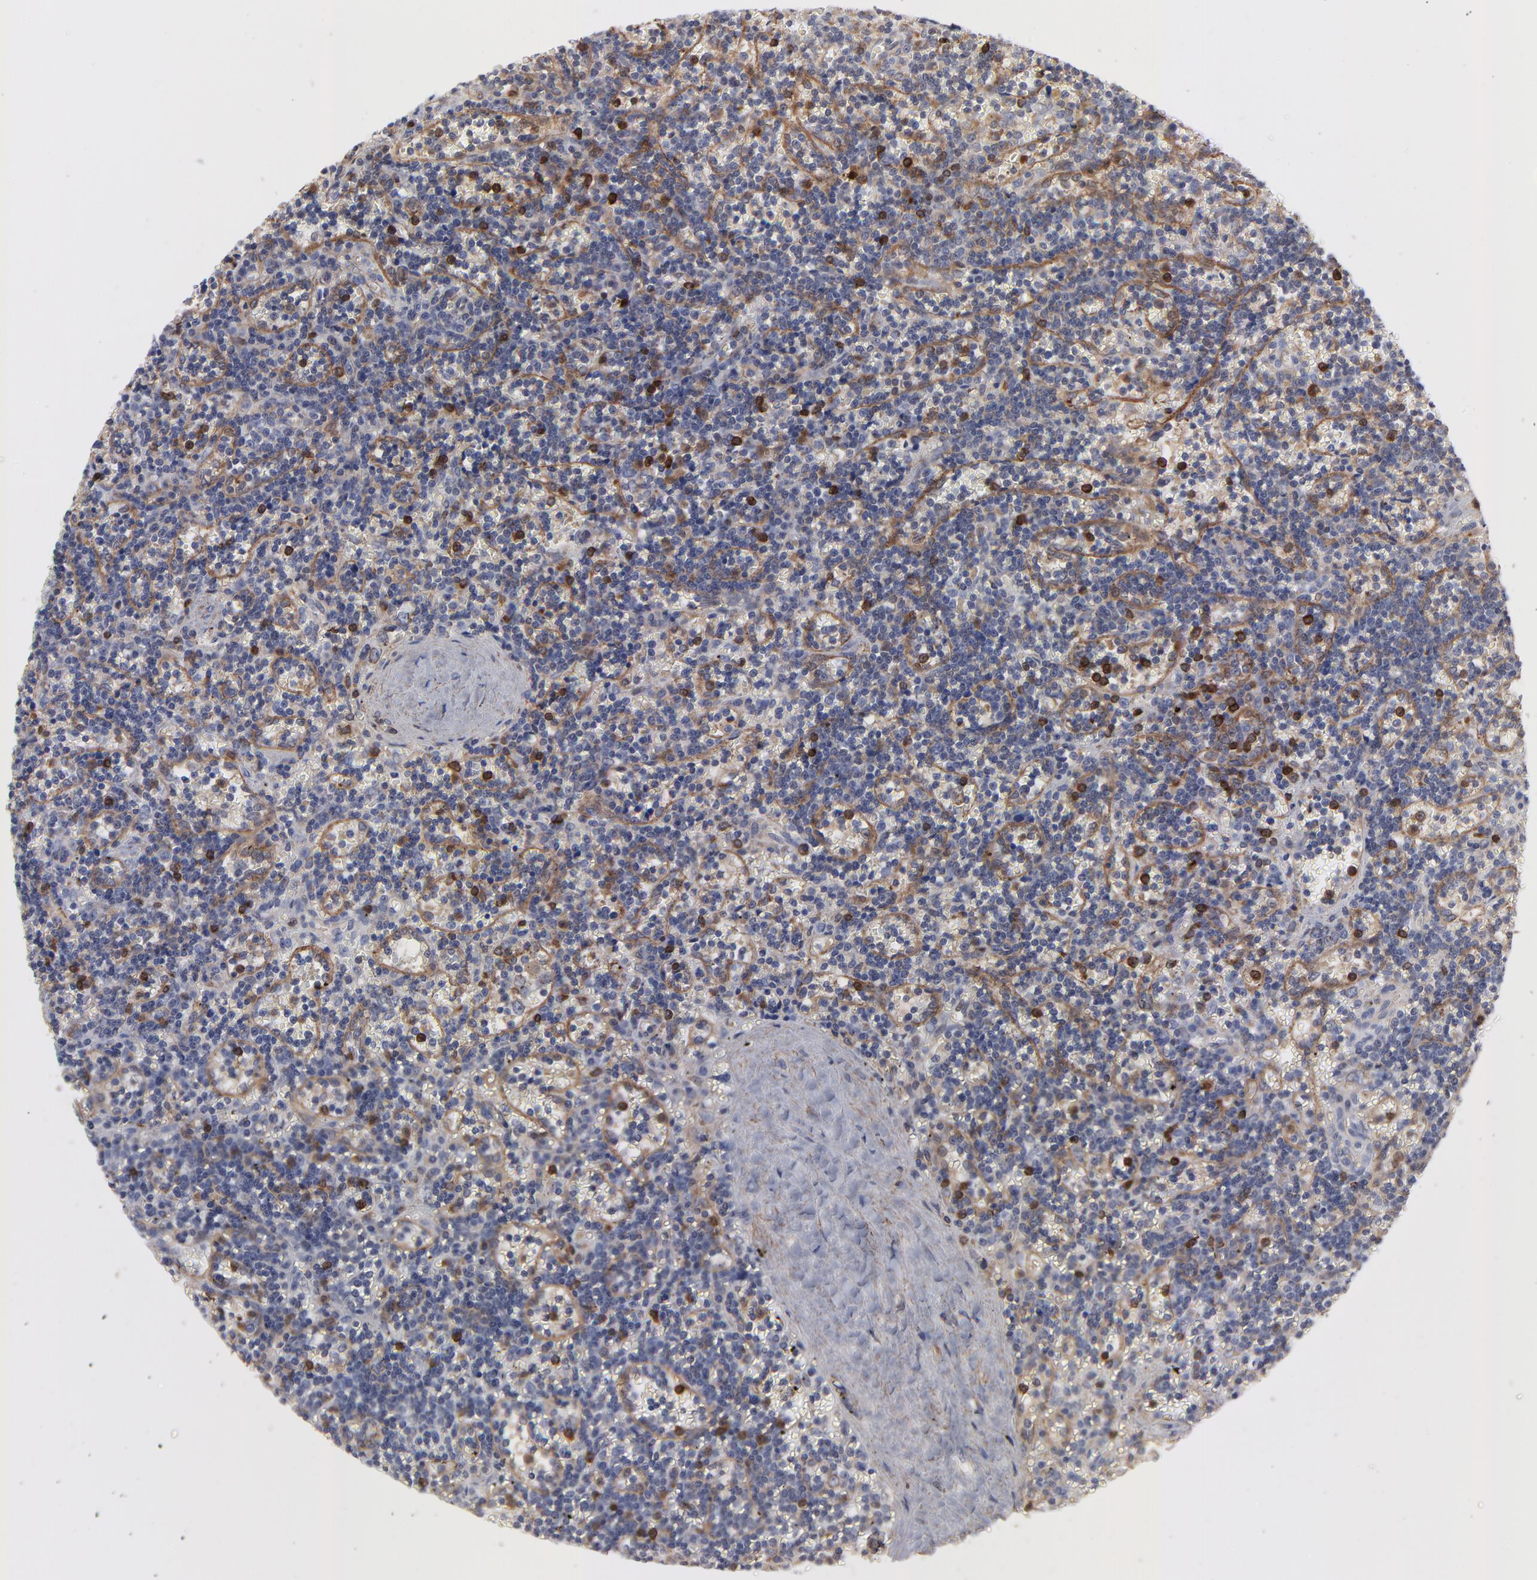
{"staining": {"intensity": "strong", "quantity": "<25%", "location": "cytoplasmic/membranous"}, "tissue": "lymphoma", "cell_type": "Tumor cells", "image_type": "cancer", "snomed": [{"axis": "morphology", "description": "Malignant lymphoma, non-Hodgkin's type, Low grade"}, {"axis": "topography", "description": "Spleen"}], "caption": "Lymphoma was stained to show a protein in brown. There is medium levels of strong cytoplasmic/membranous expression in approximately <25% of tumor cells.", "gene": "PXN", "patient": {"sex": "male", "age": 60}}